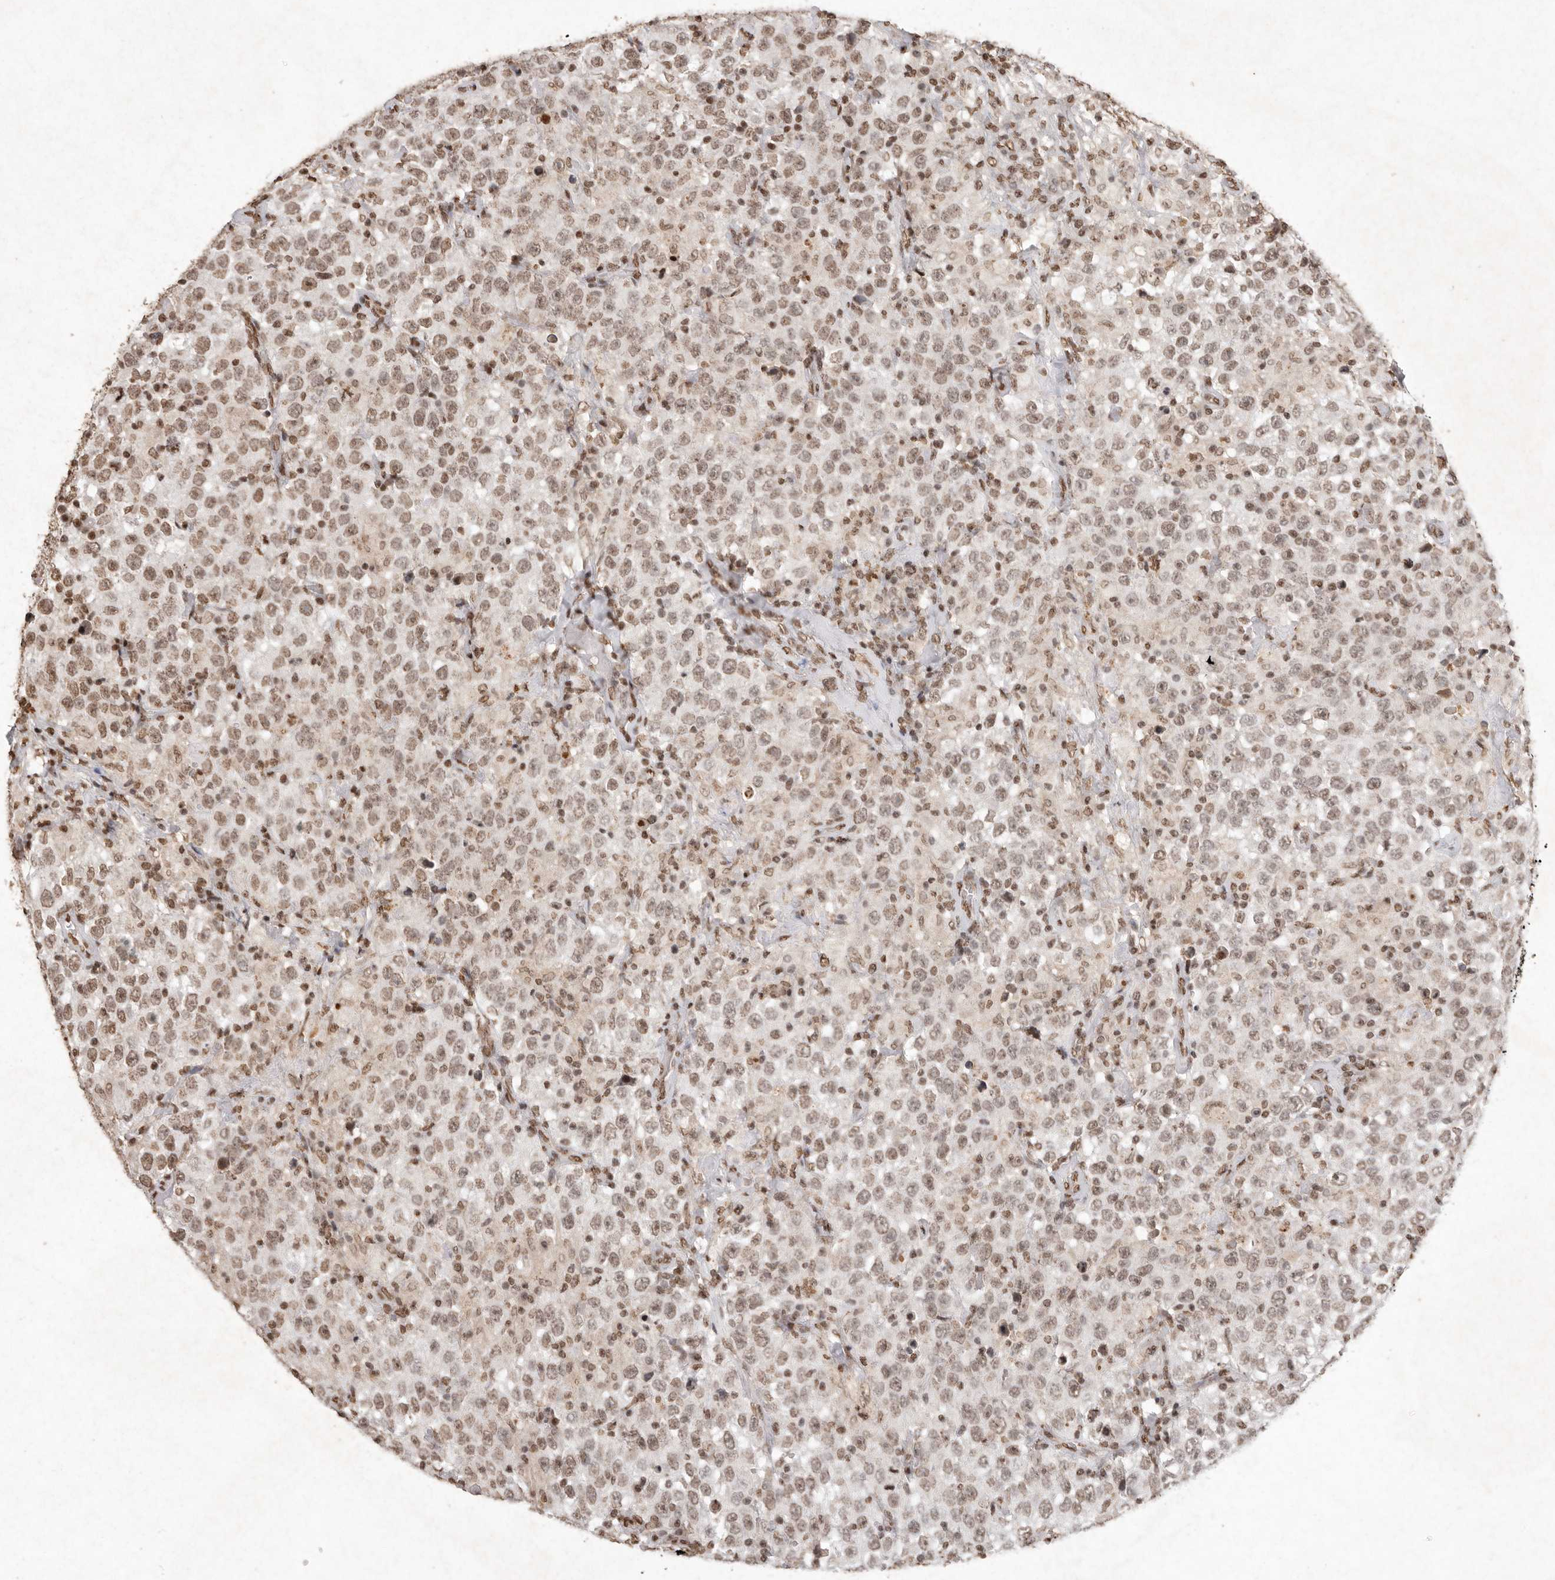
{"staining": {"intensity": "moderate", "quantity": ">75%", "location": "nuclear"}, "tissue": "testis cancer", "cell_type": "Tumor cells", "image_type": "cancer", "snomed": [{"axis": "morphology", "description": "Seminoma, NOS"}, {"axis": "topography", "description": "Testis"}], "caption": "Testis cancer stained with immunohistochemistry shows moderate nuclear expression in about >75% of tumor cells. The protein is shown in brown color, while the nuclei are stained blue.", "gene": "NKX3-2", "patient": {"sex": "male", "age": 41}}